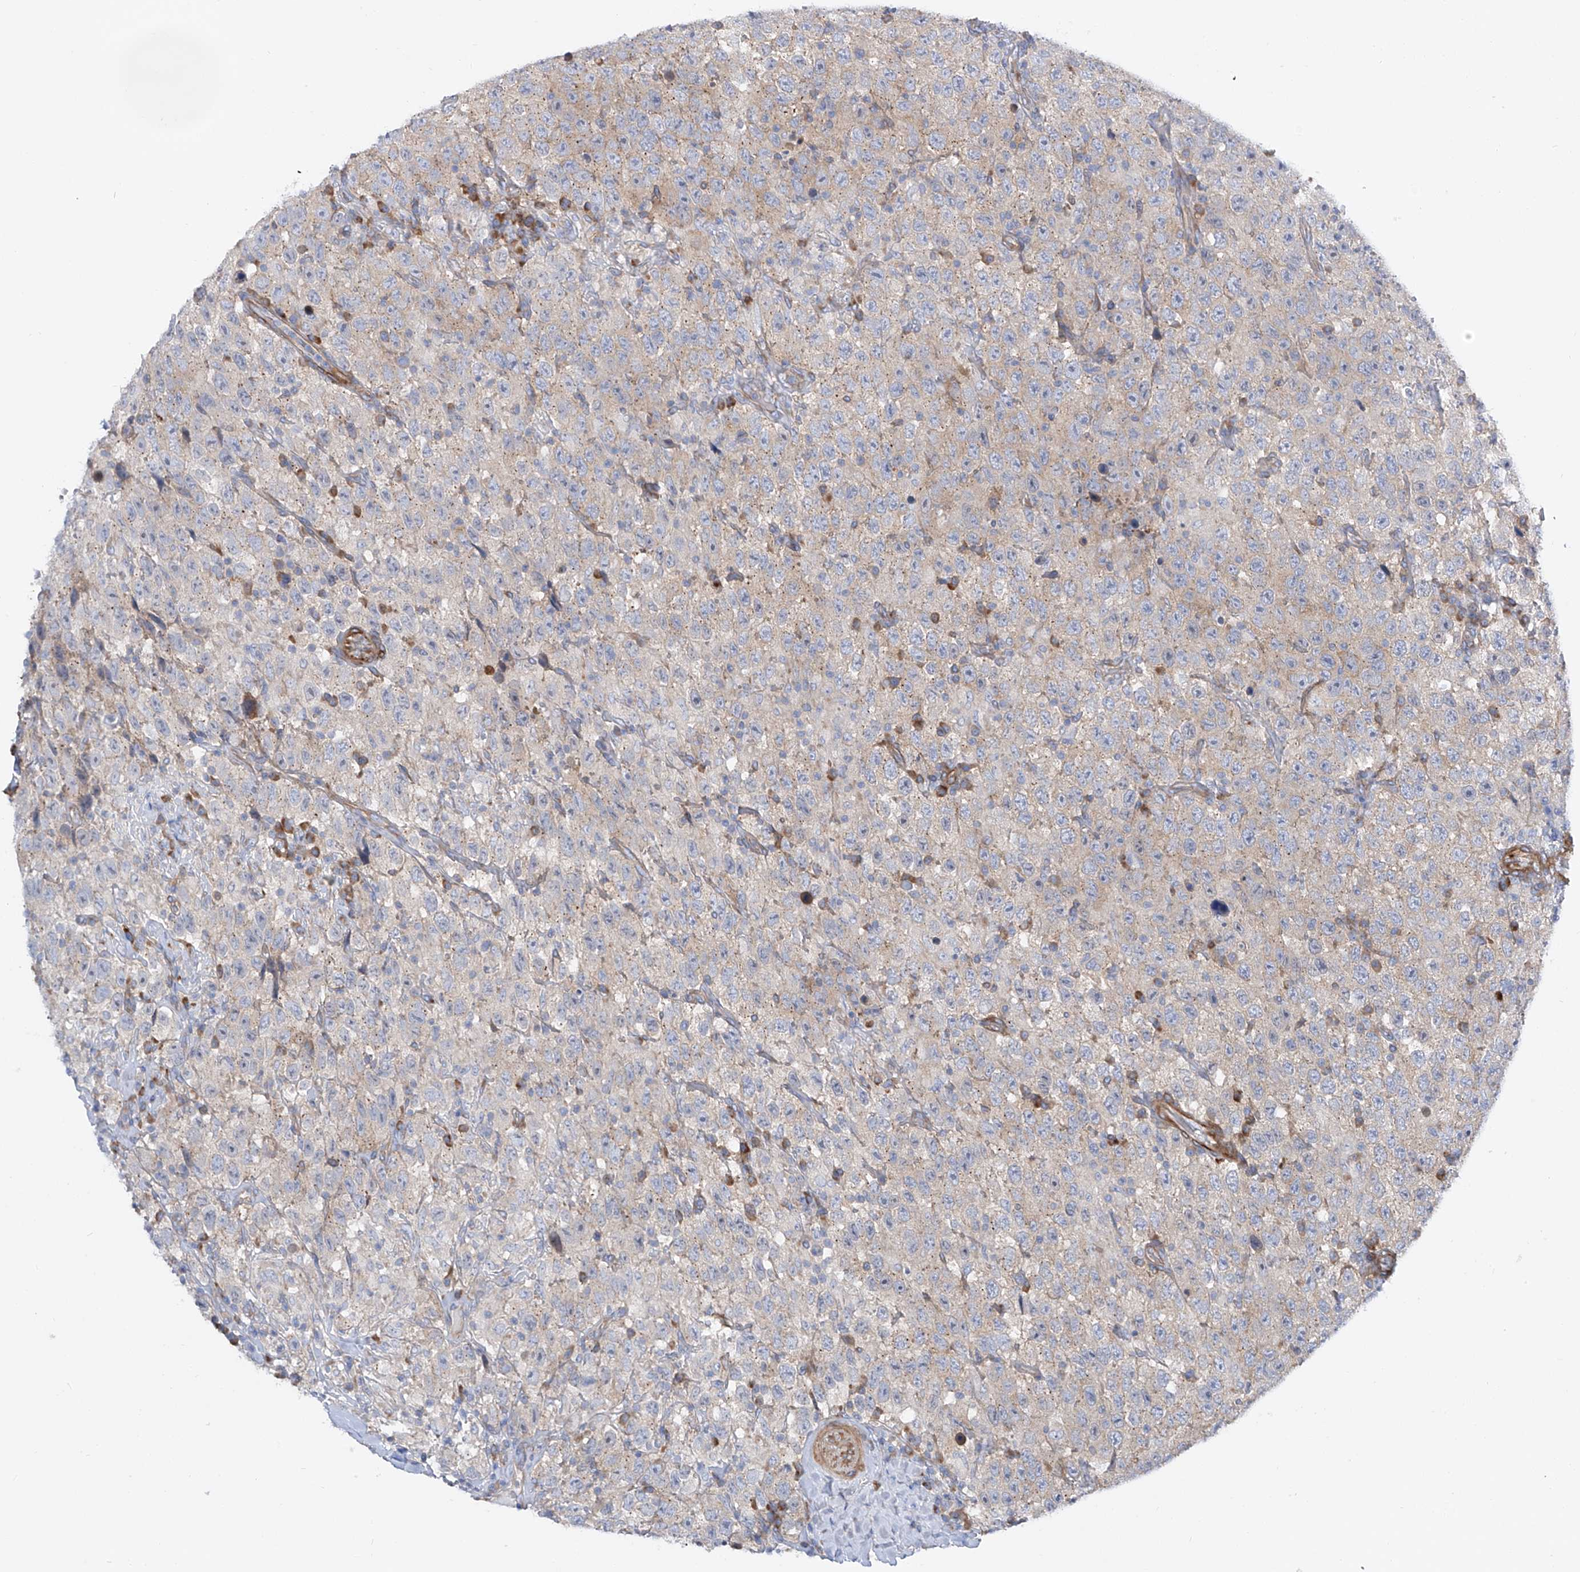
{"staining": {"intensity": "negative", "quantity": "none", "location": "none"}, "tissue": "testis cancer", "cell_type": "Tumor cells", "image_type": "cancer", "snomed": [{"axis": "morphology", "description": "Seminoma, NOS"}, {"axis": "topography", "description": "Testis"}], "caption": "Immunohistochemical staining of testis cancer reveals no significant expression in tumor cells.", "gene": "LCA5", "patient": {"sex": "male", "age": 41}}